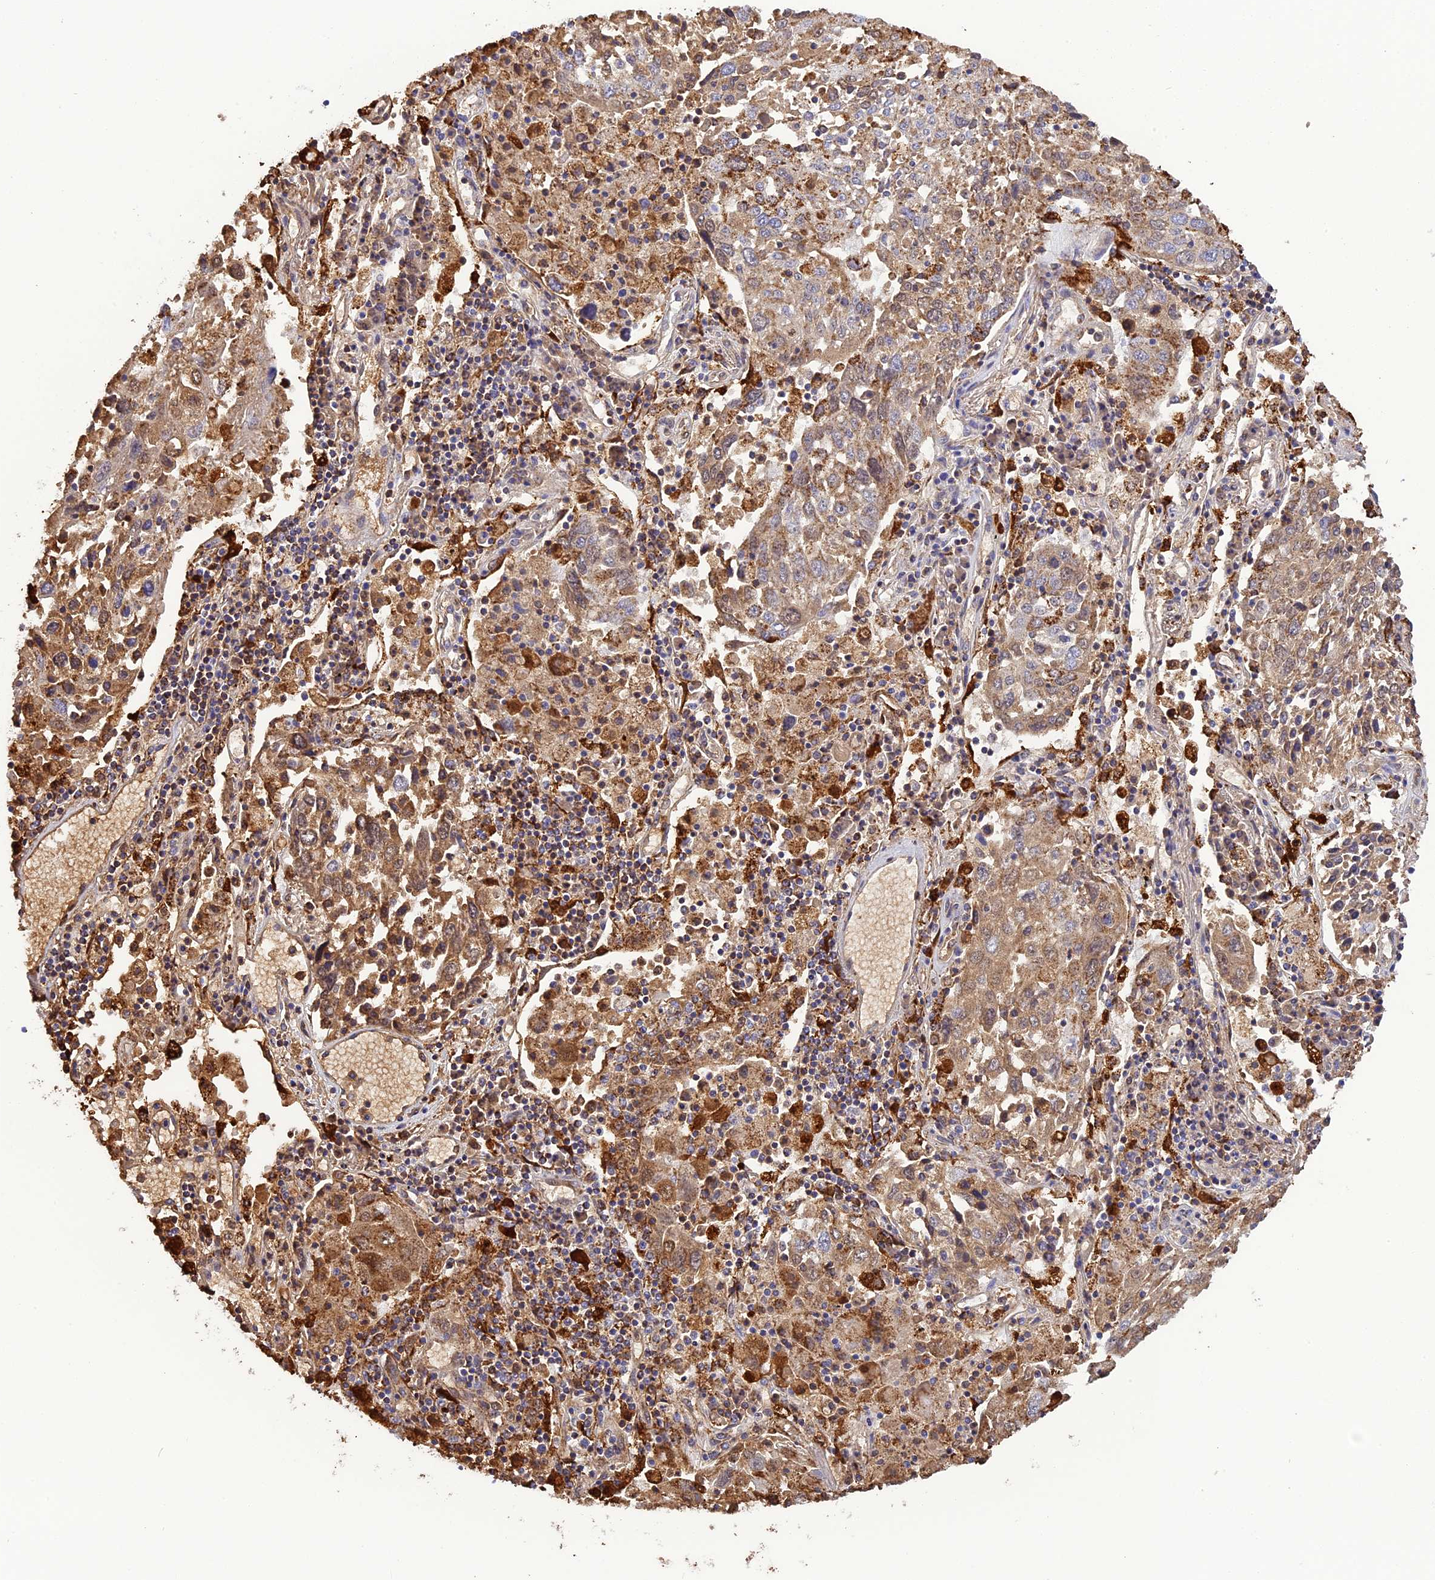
{"staining": {"intensity": "moderate", "quantity": ">75%", "location": "cytoplasmic/membranous"}, "tissue": "lung cancer", "cell_type": "Tumor cells", "image_type": "cancer", "snomed": [{"axis": "morphology", "description": "Squamous cell carcinoma, NOS"}, {"axis": "topography", "description": "Lung"}], "caption": "Immunohistochemistry (IHC) histopathology image of neoplastic tissue: lung squamous cell carcinoma stained using immunohistochemistry shows medium levels of moderate protein expression localized specifically in the cytoplasmic/membranous of tumor cells, appearing as a cytoplasmic/membranous brown color.", "gene": "KCNG1", "patient": {"sex": "male", "age": 65}}